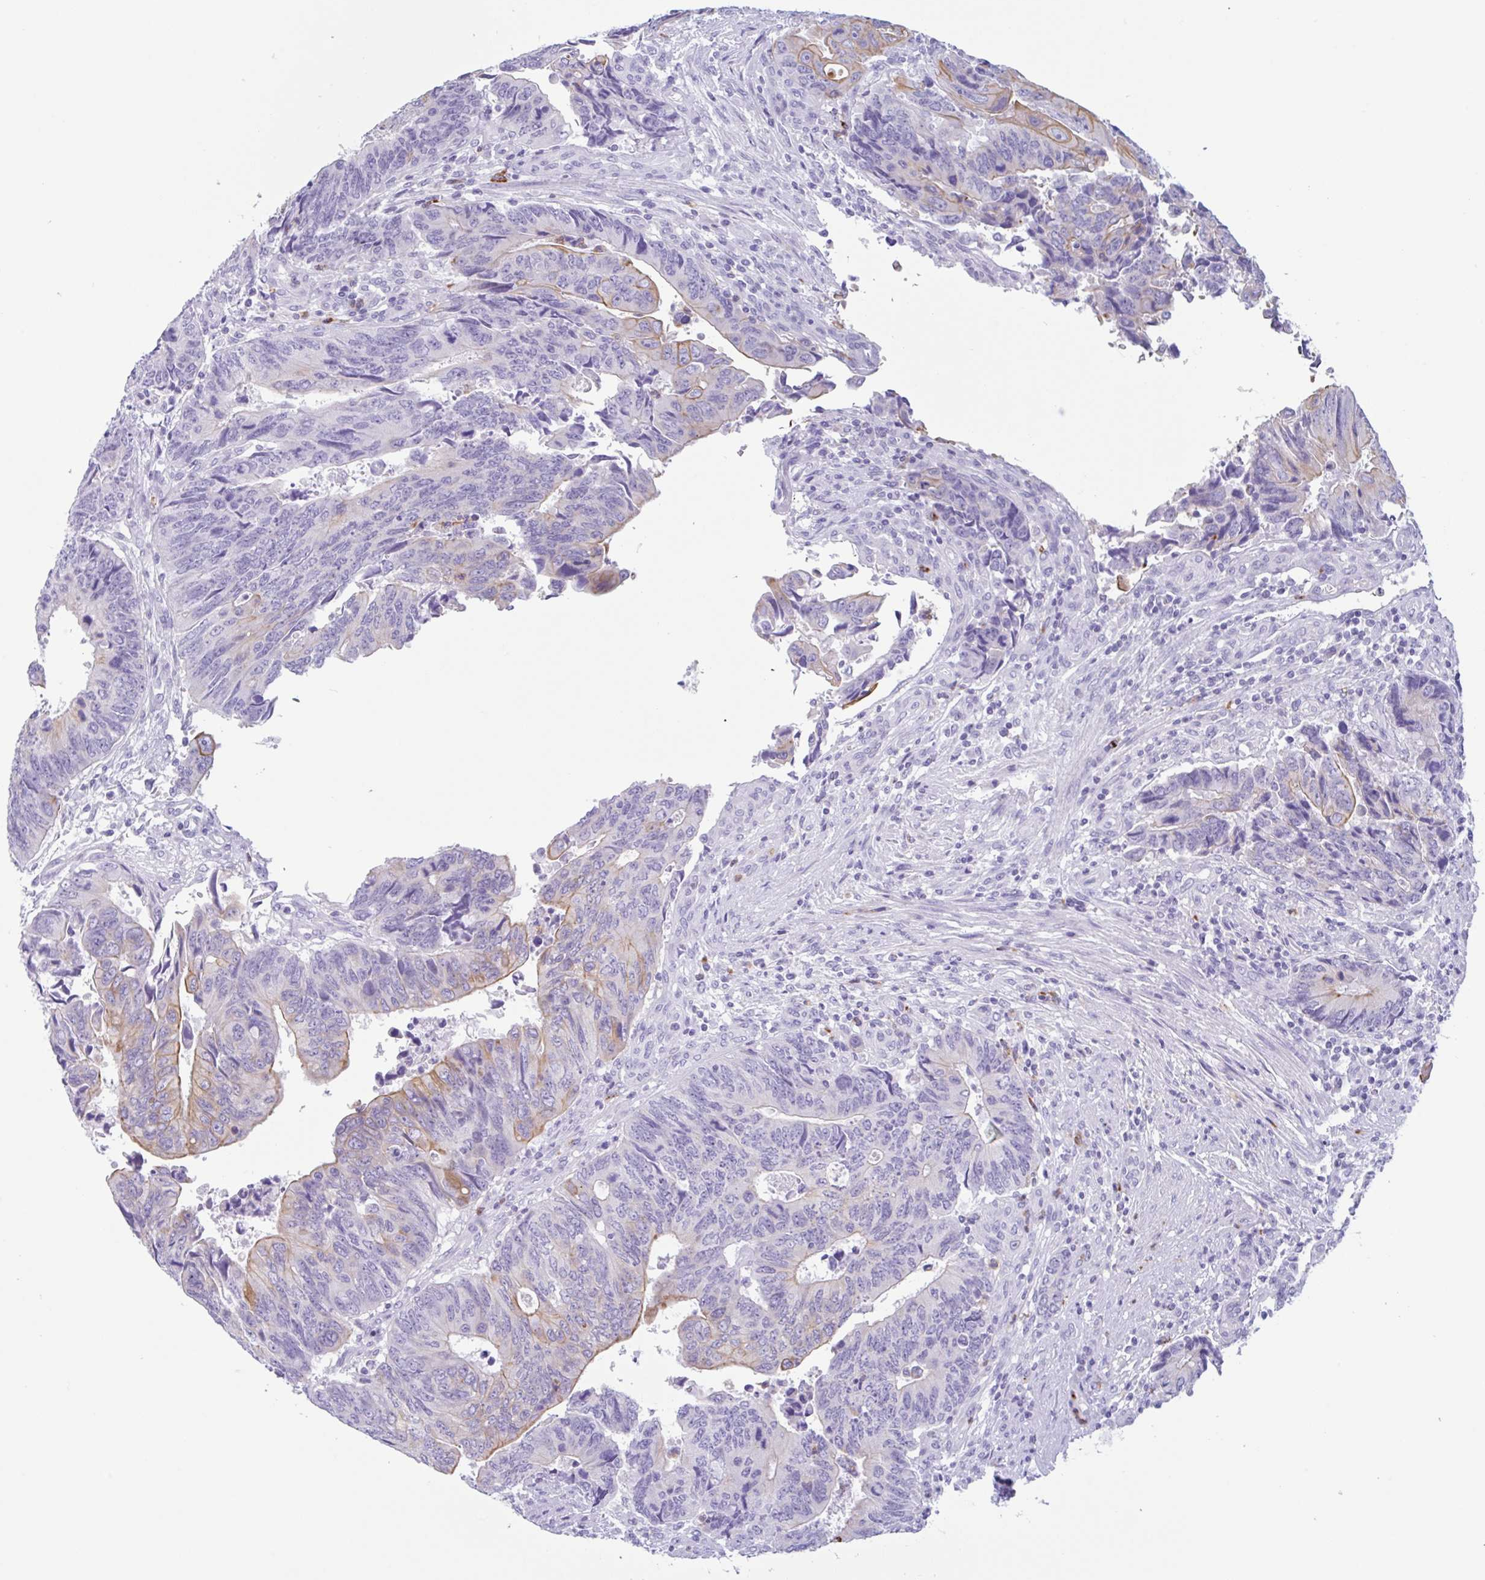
{"staining": {"intensity": "moderate", "quantity": "<25%", "location": "cytoplasmic/membranous"}, "tissue": "colorectal cancer", "cell_type": "Tumor cells", "image_type": "cancer", "snomed": [{"axis": "morphology", "description": "Adenocarcinoma, NOS"}, {"axis": "topography", "description": "Colon"}], "caption": "IHC of human adenocarcinoma (colorectal) exhibits low levels of moderate cytoplasmic/membranous positivity in about <25% of tumor cells.", "gene": "DTWD2", "patient": {"sex": "male", "age": 87}}